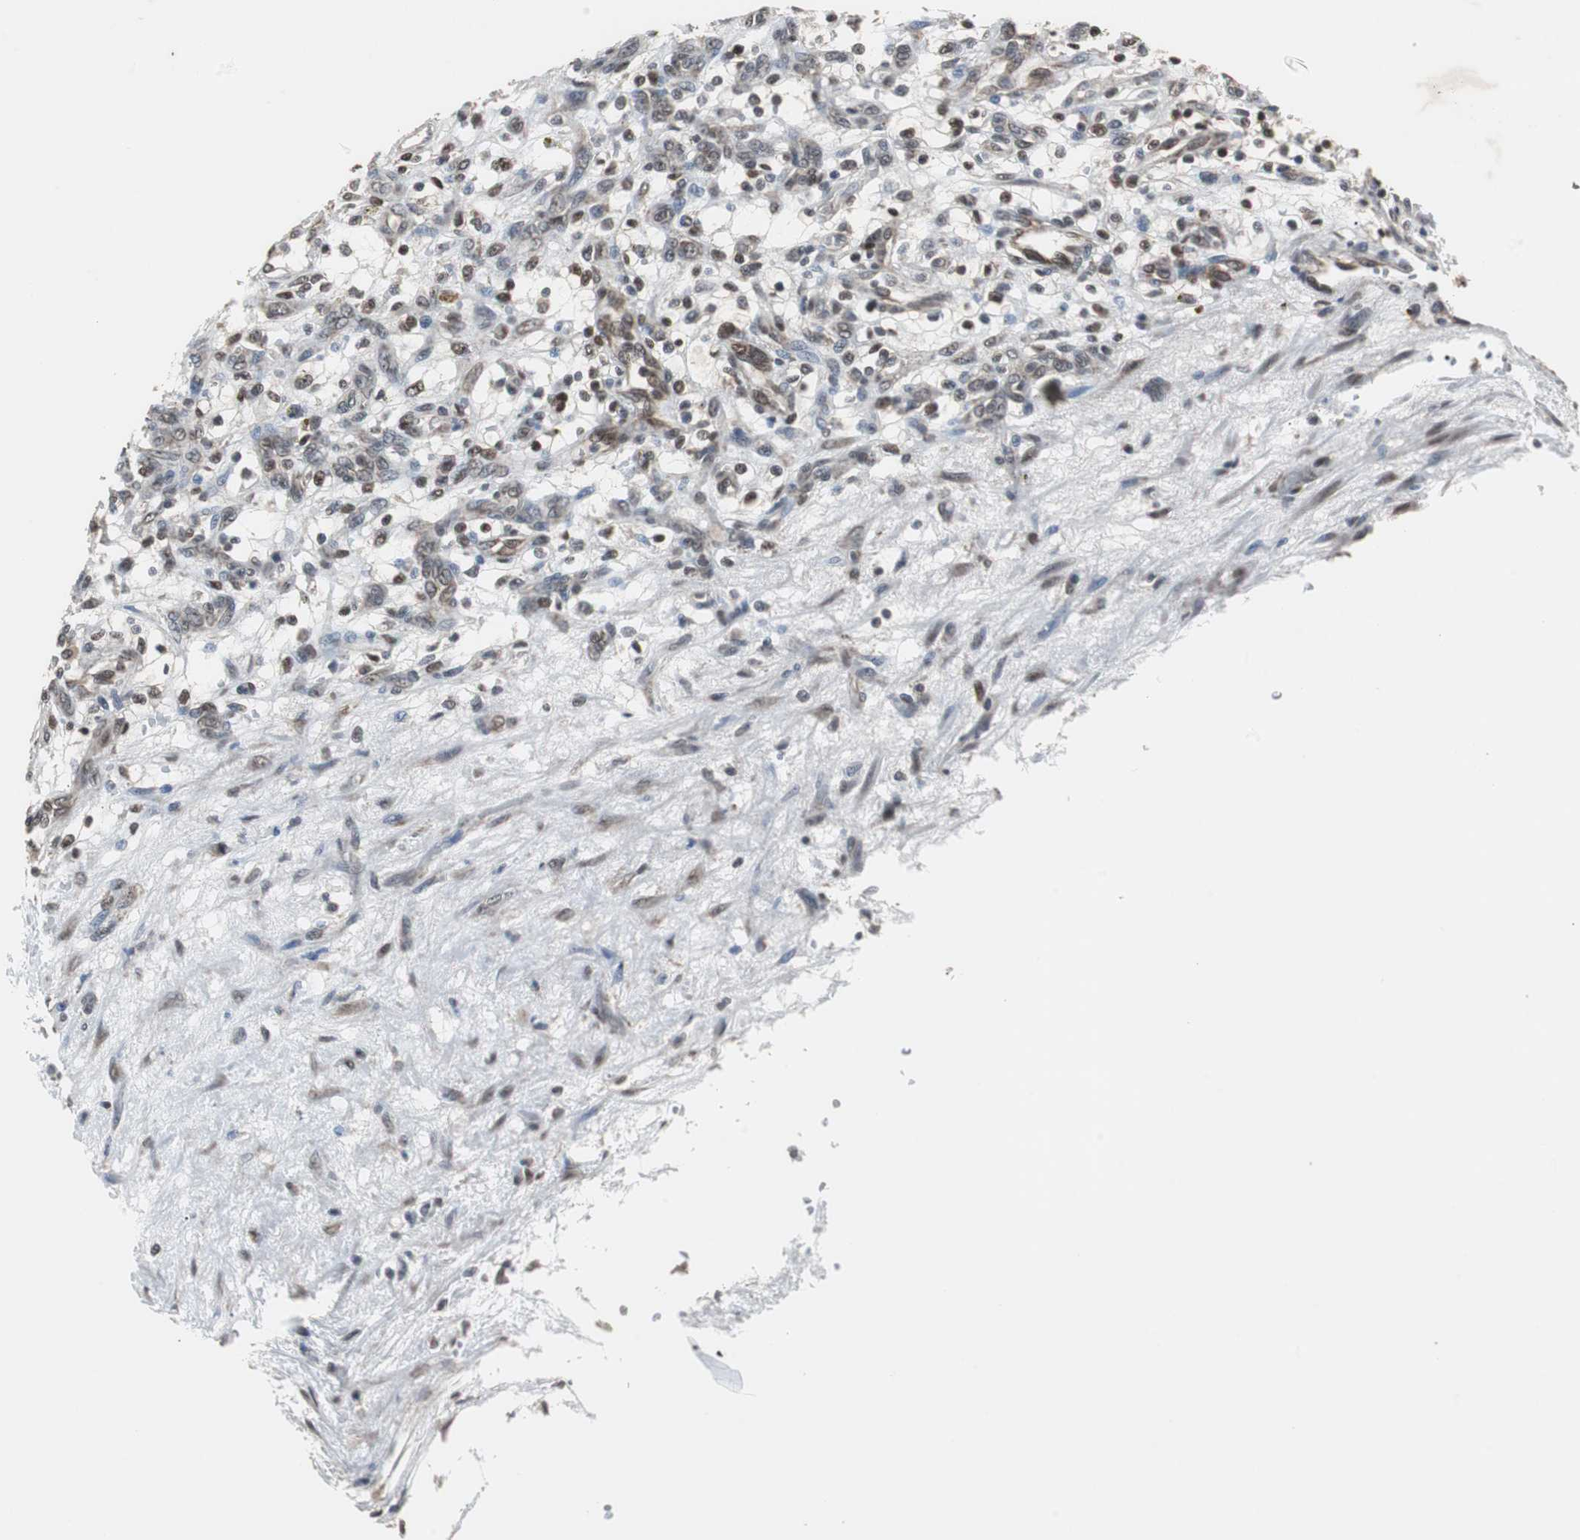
{"staining": {"intensity": "moderate", "quantity": ">75%", "location": "nuclear"}, "tissue": "renal cancer", "cell_type": "Tumor cells", "image_type": "cancer", "snomed": [{"axis": "morphology", "description": "Adenocarcinoma, NOS"}, {"axis": "topography", "description": "Kidney"}], "caption": "IHC photomicrograph of renal cancer stained for a protein (brown), which reveals medium levels of moderate nuclear staining in approximately >75% of tumor cells.", "gene": "ZHX2", "patient": {"sex": "female", "age": 57}}